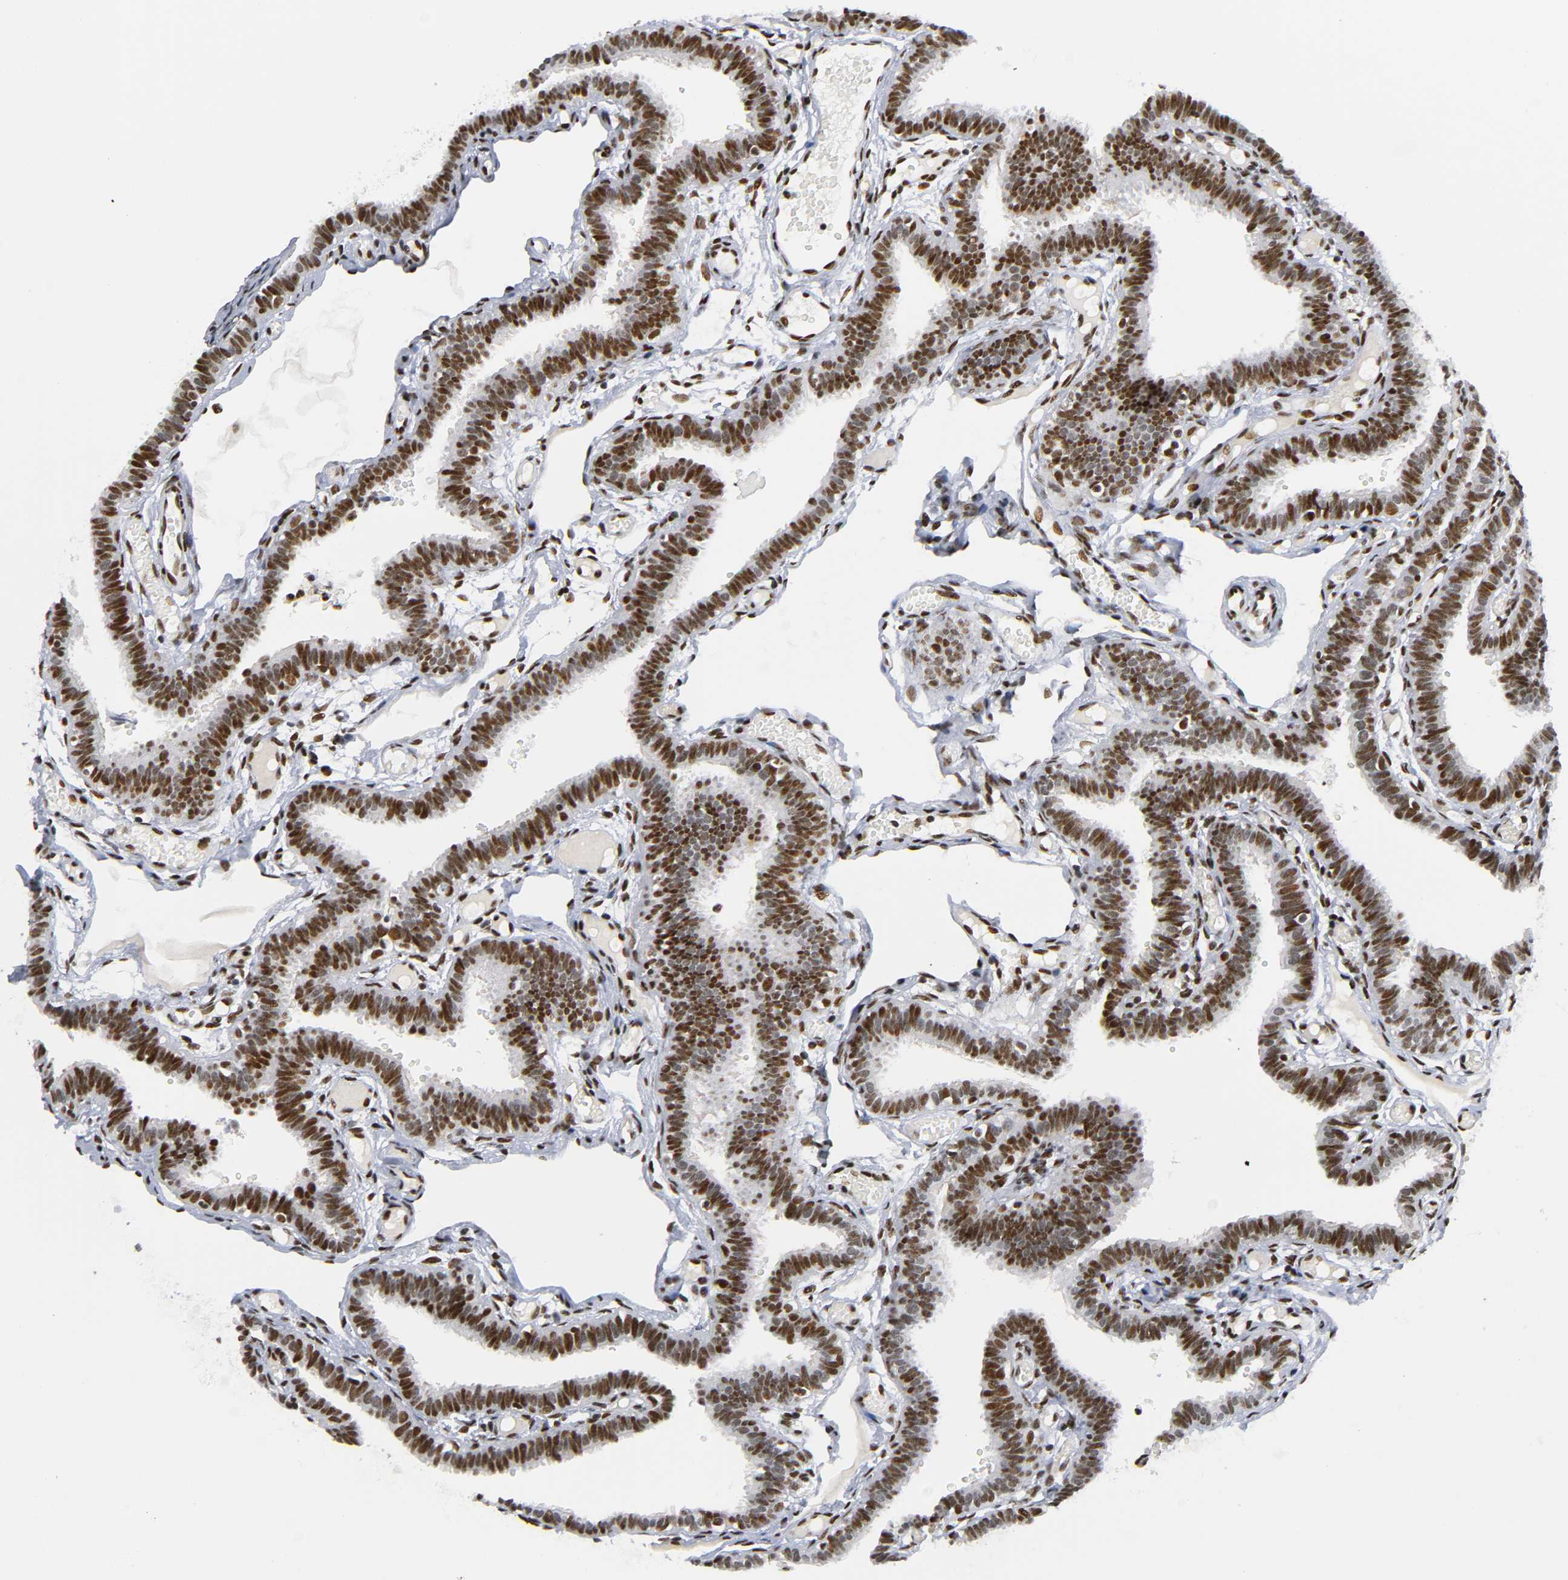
{"staining": {"intensity": "strong", "quantity": ">75%", "location": "nuclear"}, "tissue": "fallopian tube", "cell_type": "Glandular cells", "image_type": "normal", "snomed": [{"axis": "morphology", "description": "Normal tissue, NOS"}, {"axis": "topography", "description": "Fallopian tube"}], "caption": "Protein expression analysis of normal human fallopian tube reveals strong nuclear positivity in approximately >75% of glandular cells. (Stains: DAB (3,3'-diaminobenzidine) in brown, nuclei in blue, Microscopy: brightfield microscopy at high magnification).", "gene": "CREBBP", "patient": {"sex": "female", "age": 29}}